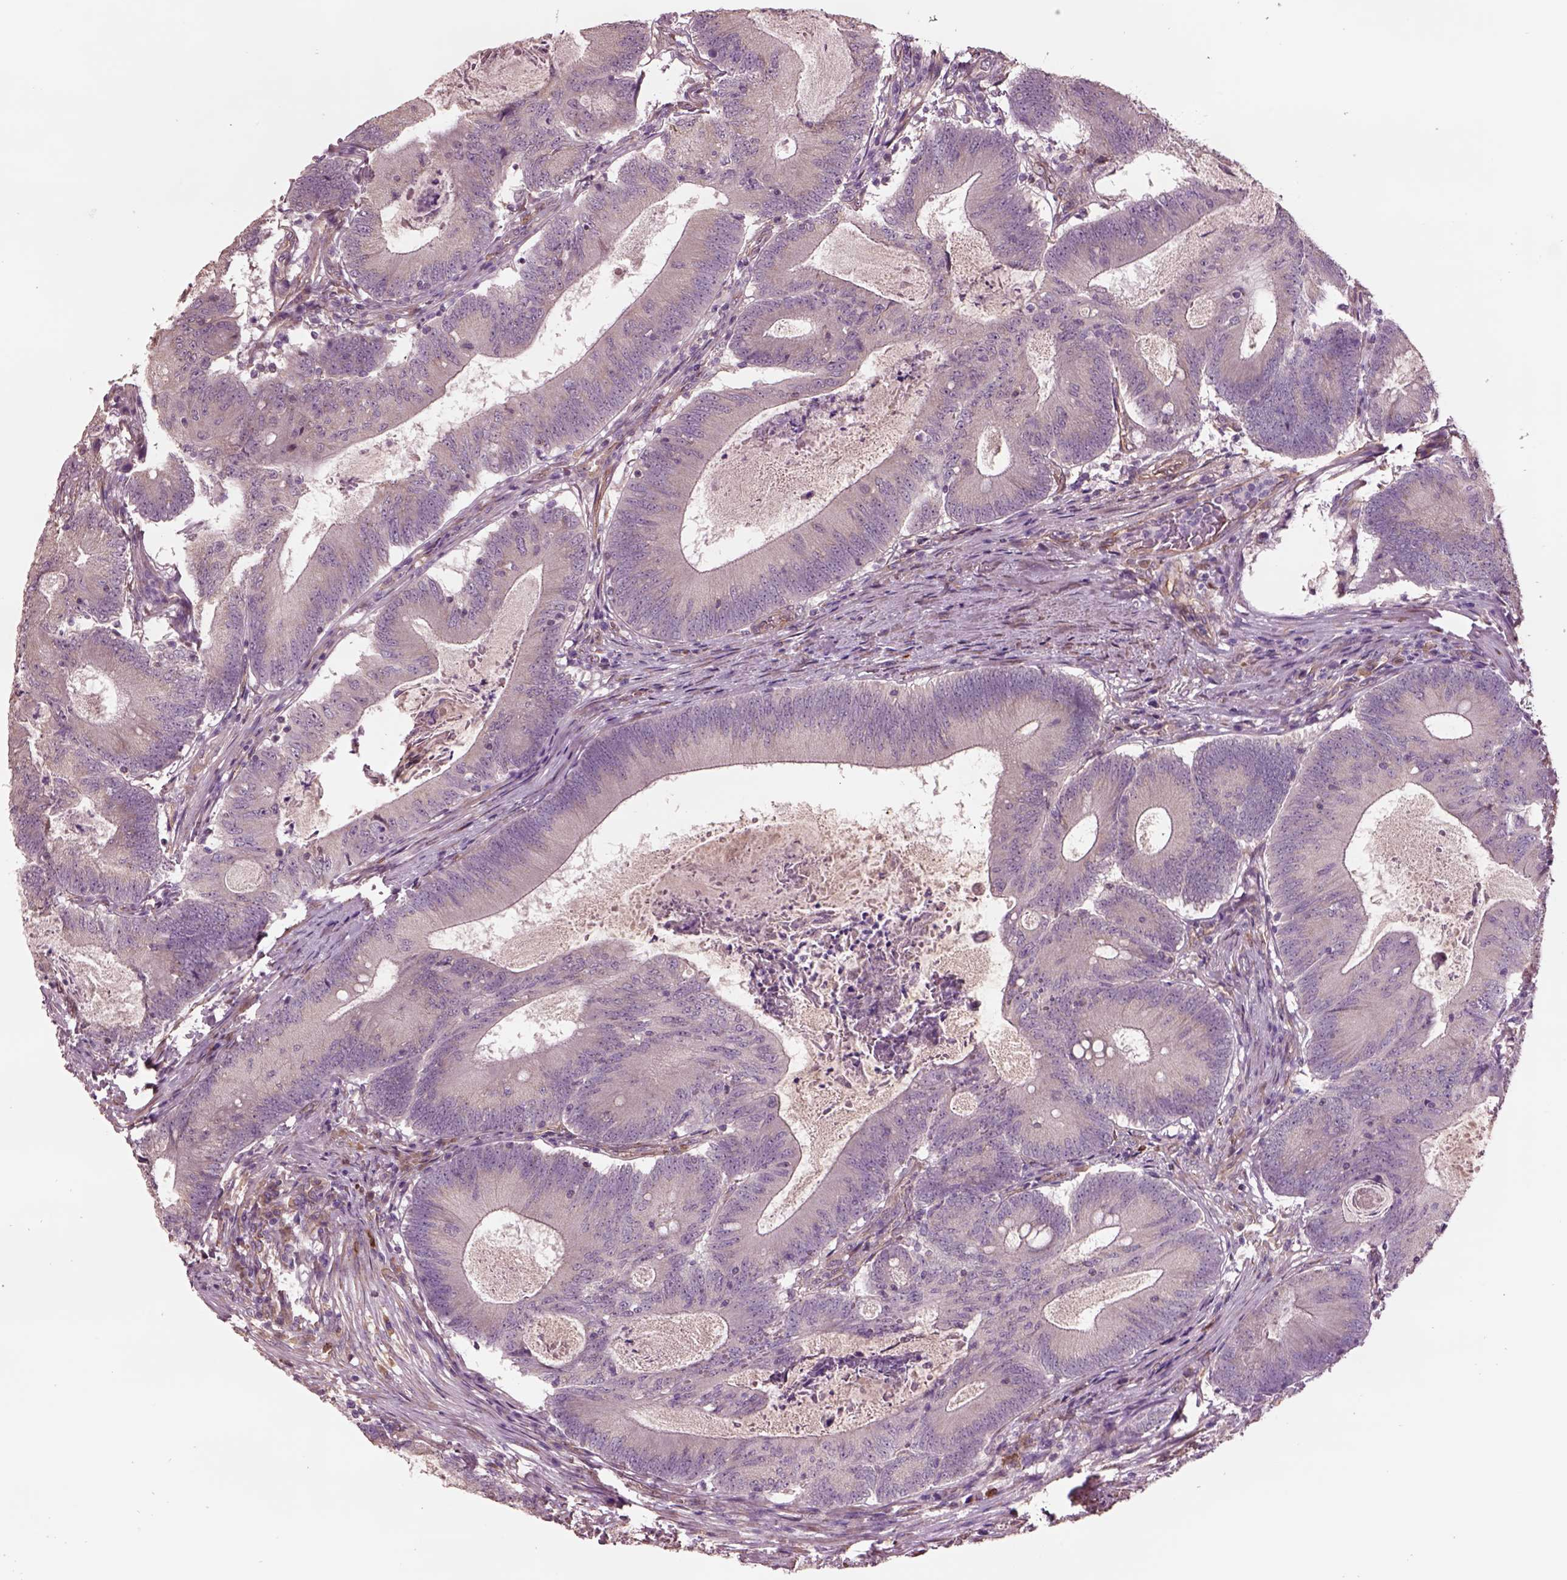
{"staining": {"intensity": "negative", "quantity": "none", "location": "none"}, "tissue": "colorectal cancer", "cell_type": "Tumor cells", "image_type": "cancer", "snomed": [{"axis": "morphology", "description": "Adenocarcinoma, NOS"}, {"axis": "topography", "description": "Colon"}], "caption": "Colorectal adenocarcinoma stained for a protein using immunohistochemistry (IHC) displays no expression tumor cells.", "gene": "HTR1B", "patient": {"sex": "female", "age": 70}}